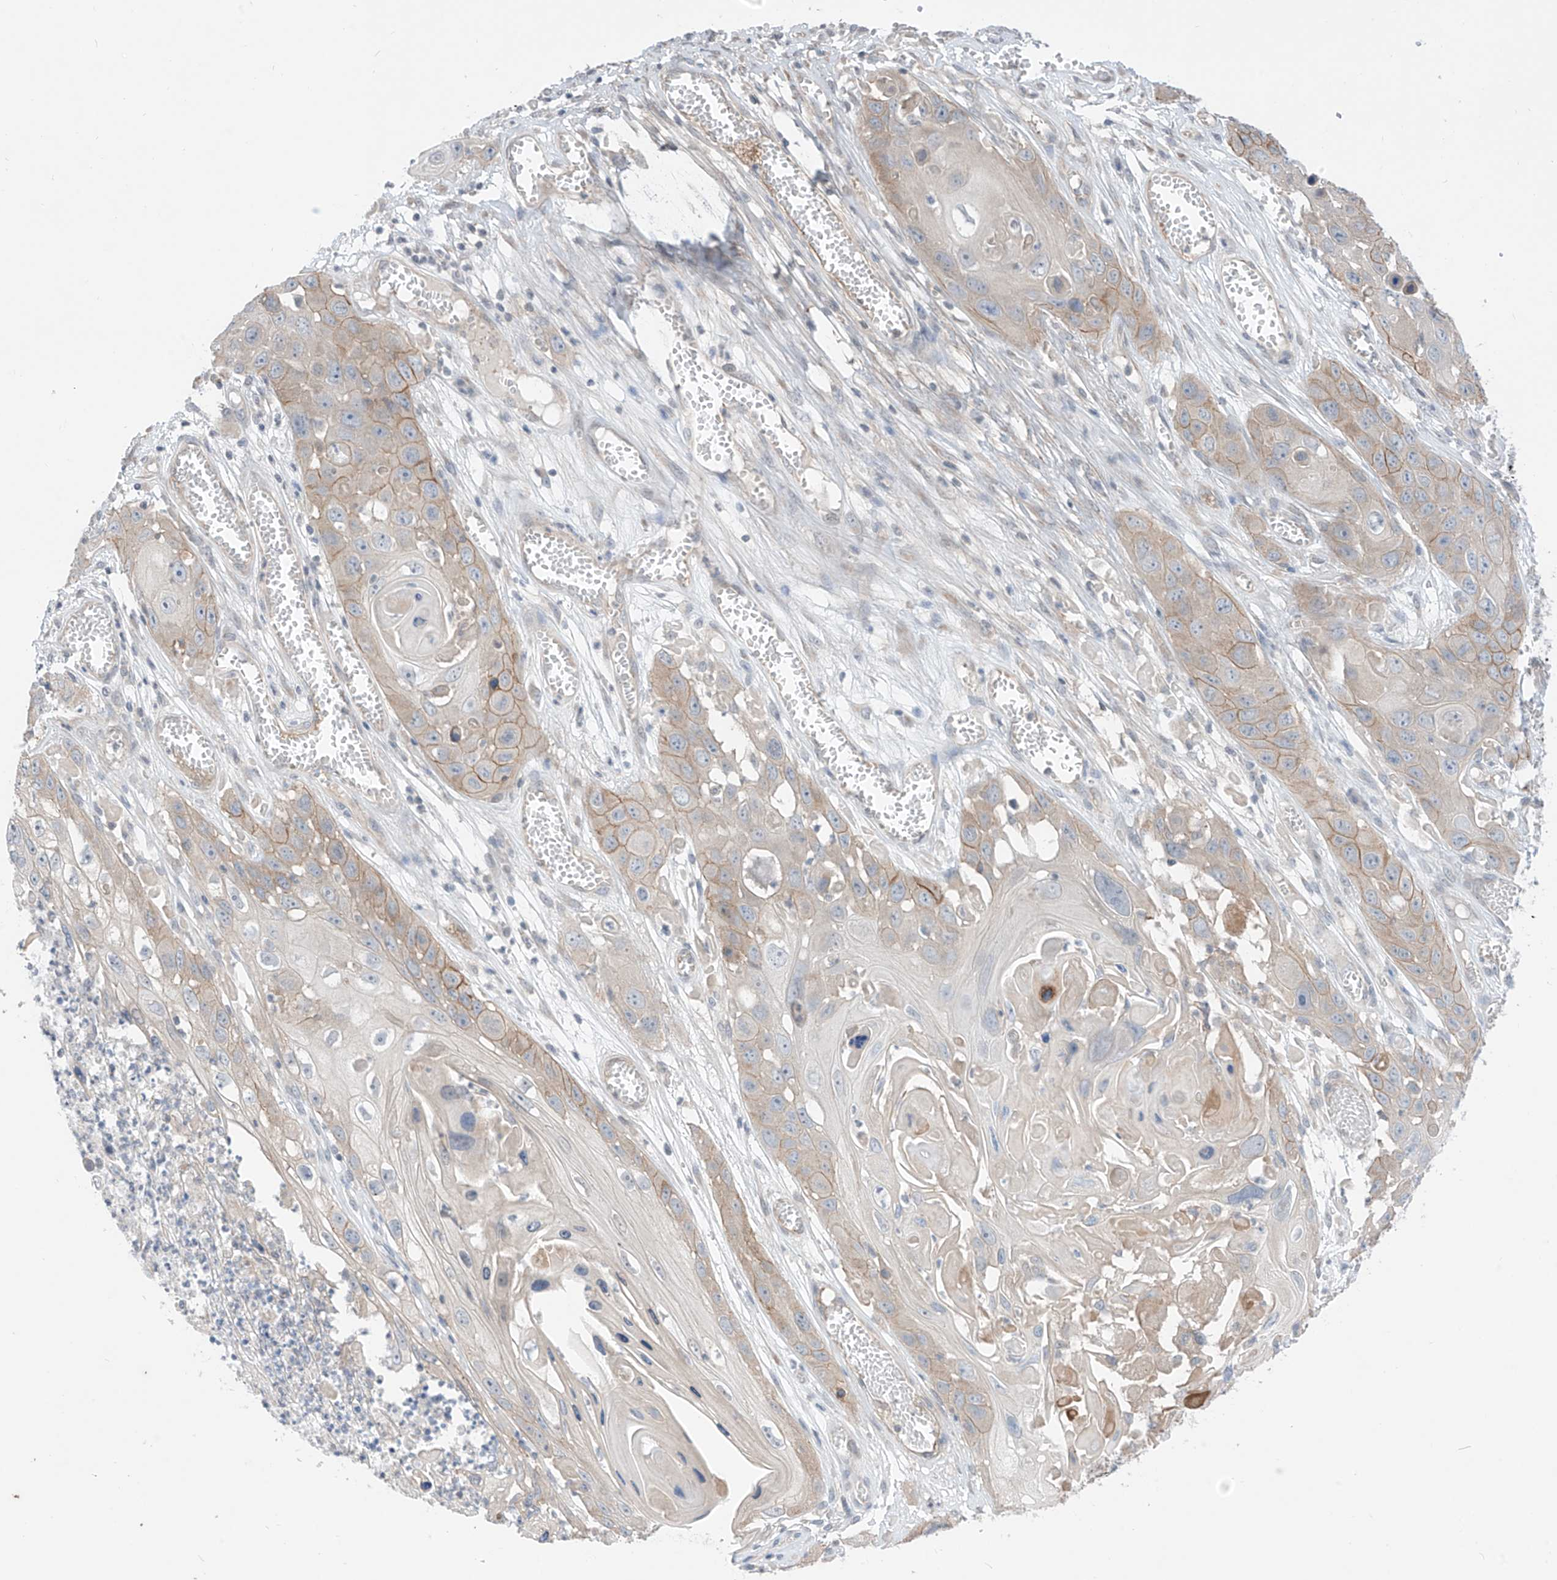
{"staining": {"intensity": "moderate", "quantity": "<25%", "location": "cytoplasmic/membranous"}, "tissue": "skin cancer", "cell_type": "Tumor cells", "image_type": "cancer", "snomed": [{"axis": "morphology", "description": "Squamous cell carcinoma, NOS"}, {"axis": "topography", "description": "Skin"}], "caption": "The image shows staining of skin cancer (squamous cell carcinoma), revealing moderate cytoplasmic/membranous protein positivity (brown color) within tumor cells.", "gene": "ABLIM2", "patient": {"sex": "male", "age": 55}}